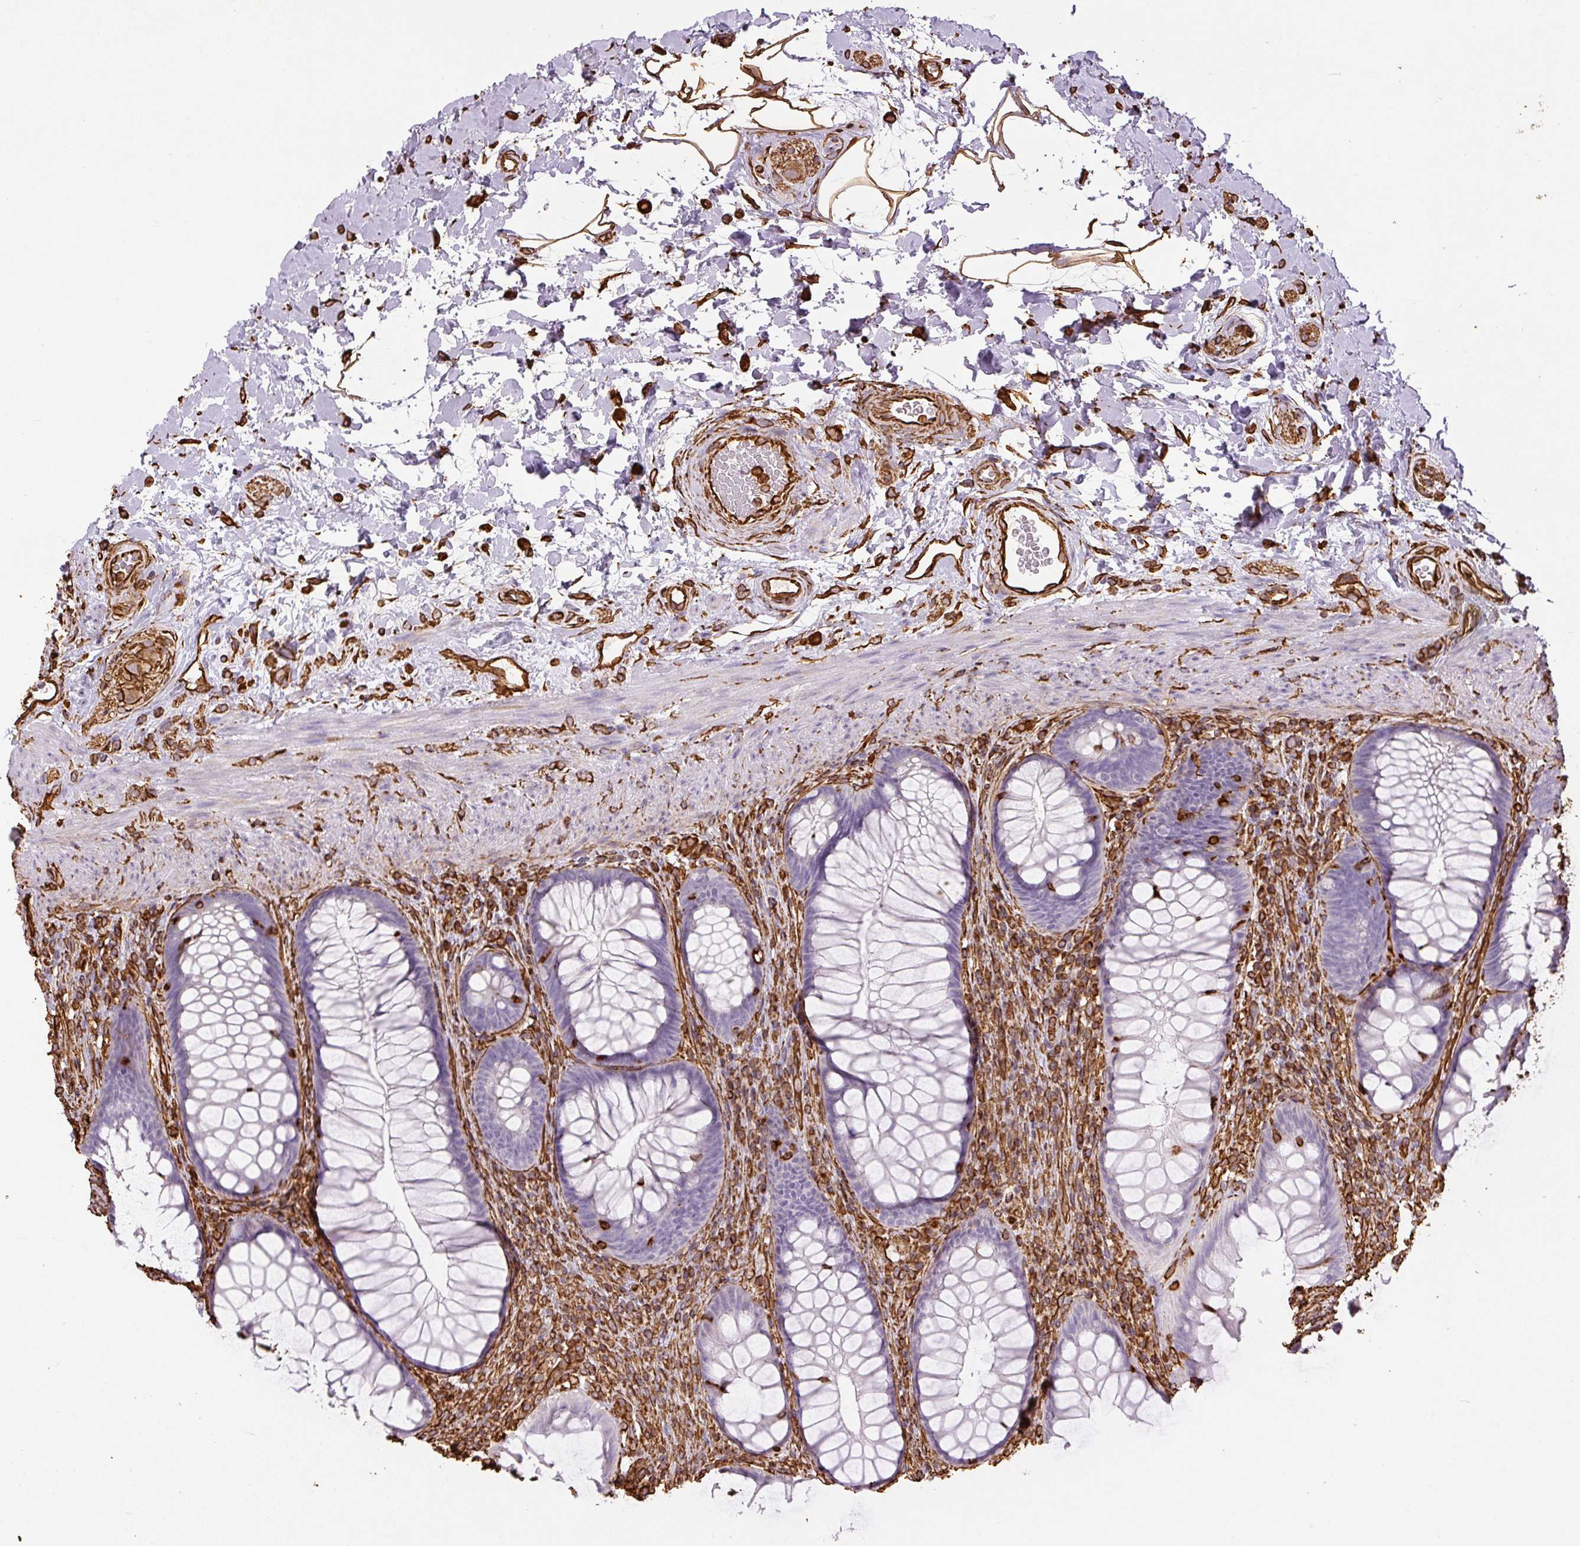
{"staining": {"intensity": "negative", "quantity": "none", "location": "none"}, "tissue": "rectum", "cell_type": "Glandular cells", "image_type": "normal", "snomed": [{"axis": "morphology", "description": "Normal tissue, NOS"}, {"axis": "topography", "description": "Rectum"}], "caption": "Histopathology image shows no significant protein expression in glandular cells of normal rectum. Nuclei are stained in blue.", "gene": "VIM", "patient": {"sex": "male", "age": 53}}